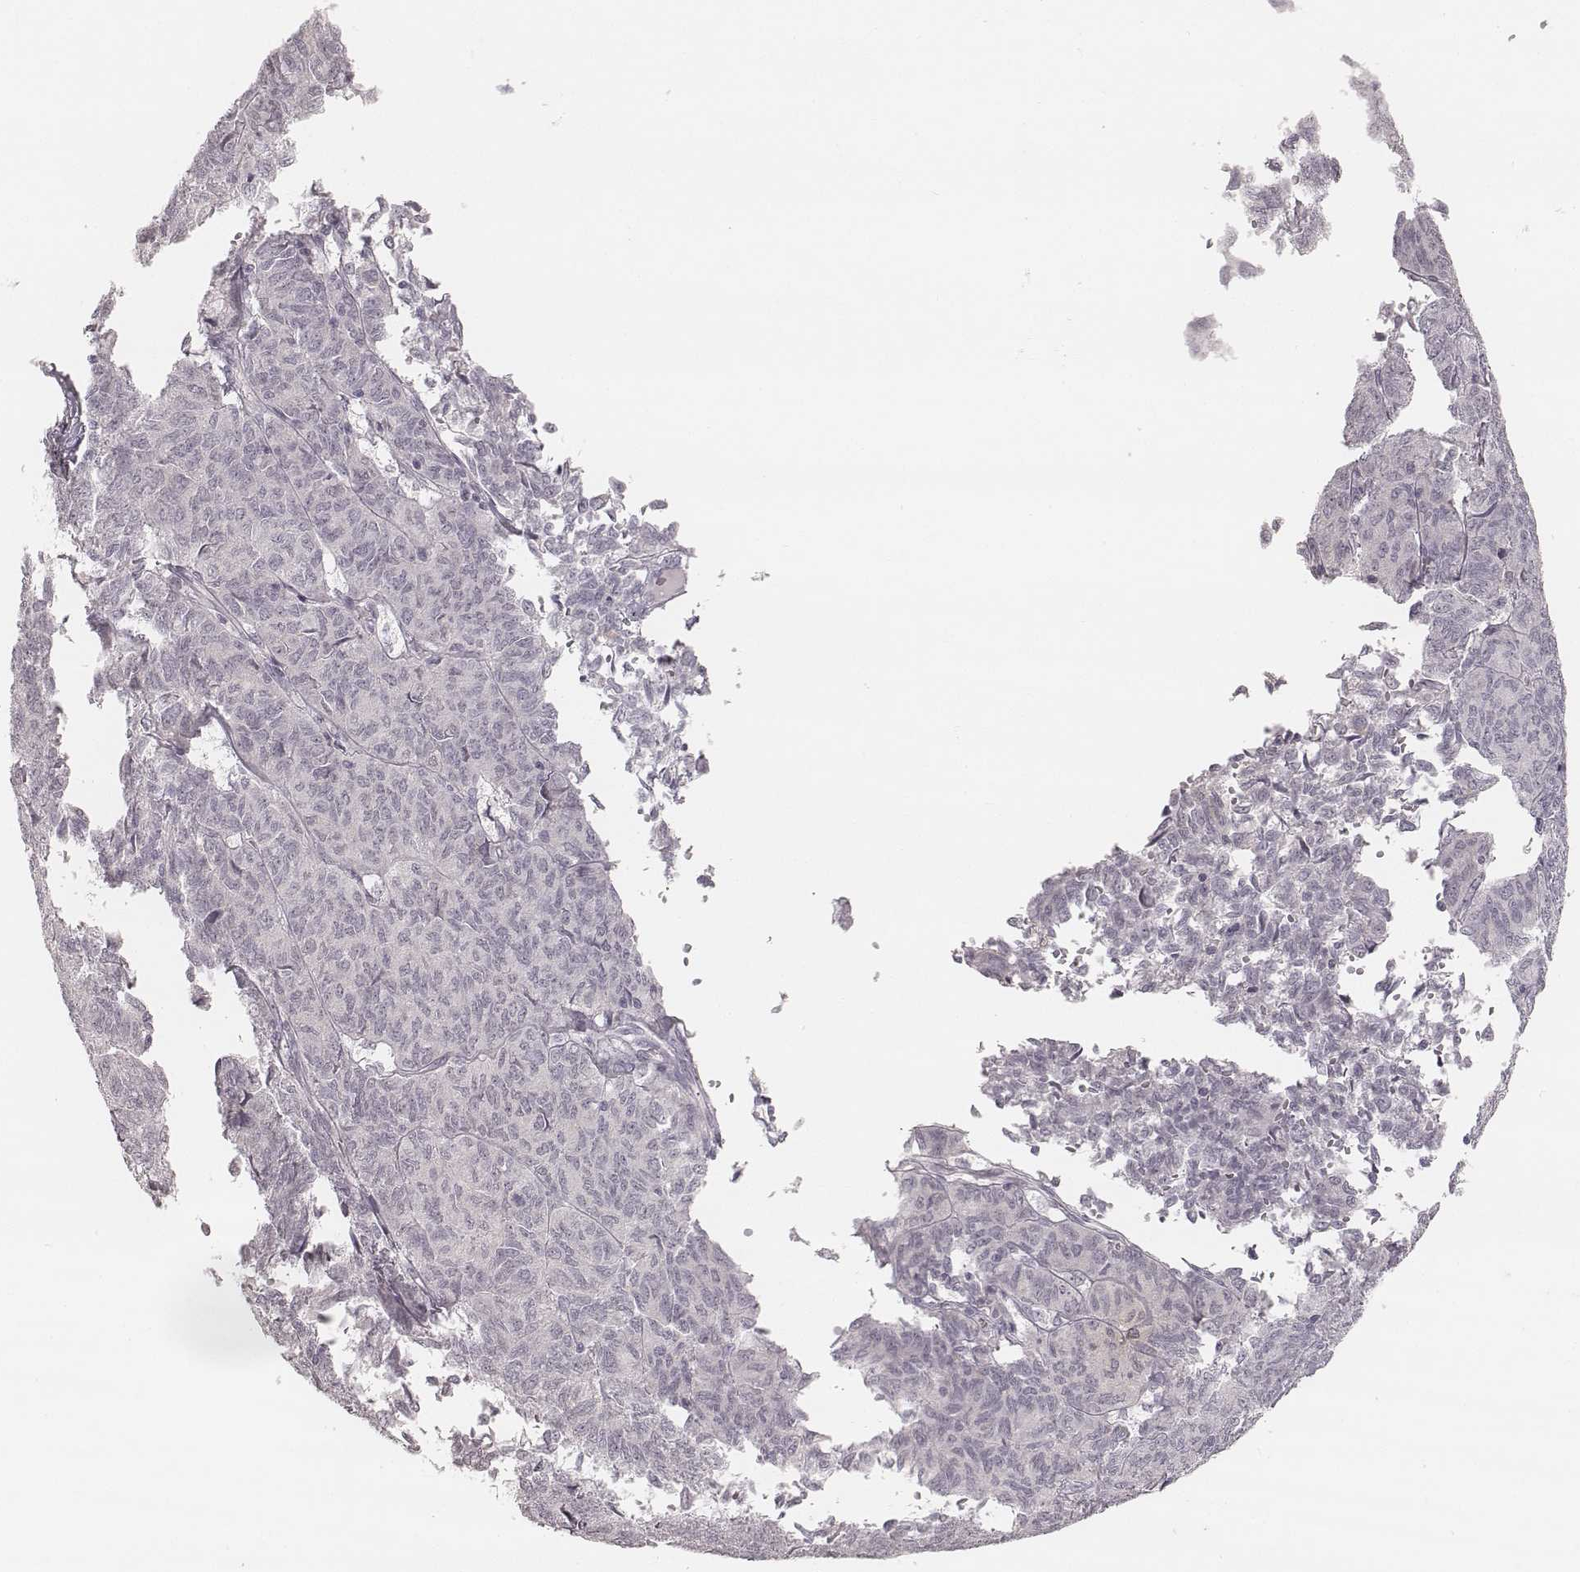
{"staining": {"intensity": "negative", "quantity": "none", "location": "none"}, "tissue": "ovarian cancer", "cell_type": "Tumor cells", "image_type": "cancer", "snomed": [{"axis": "morphology", "description": "Carcinoma, endometroid"}, {"axis": "topography", "description": "Ovary"}], "caption": "This is an immunohistochemistry image of human ovarian cancer. There is no staining in tumor cells.", "gene": "ACACB", "patient": {"sex": "female", "age": 80}}